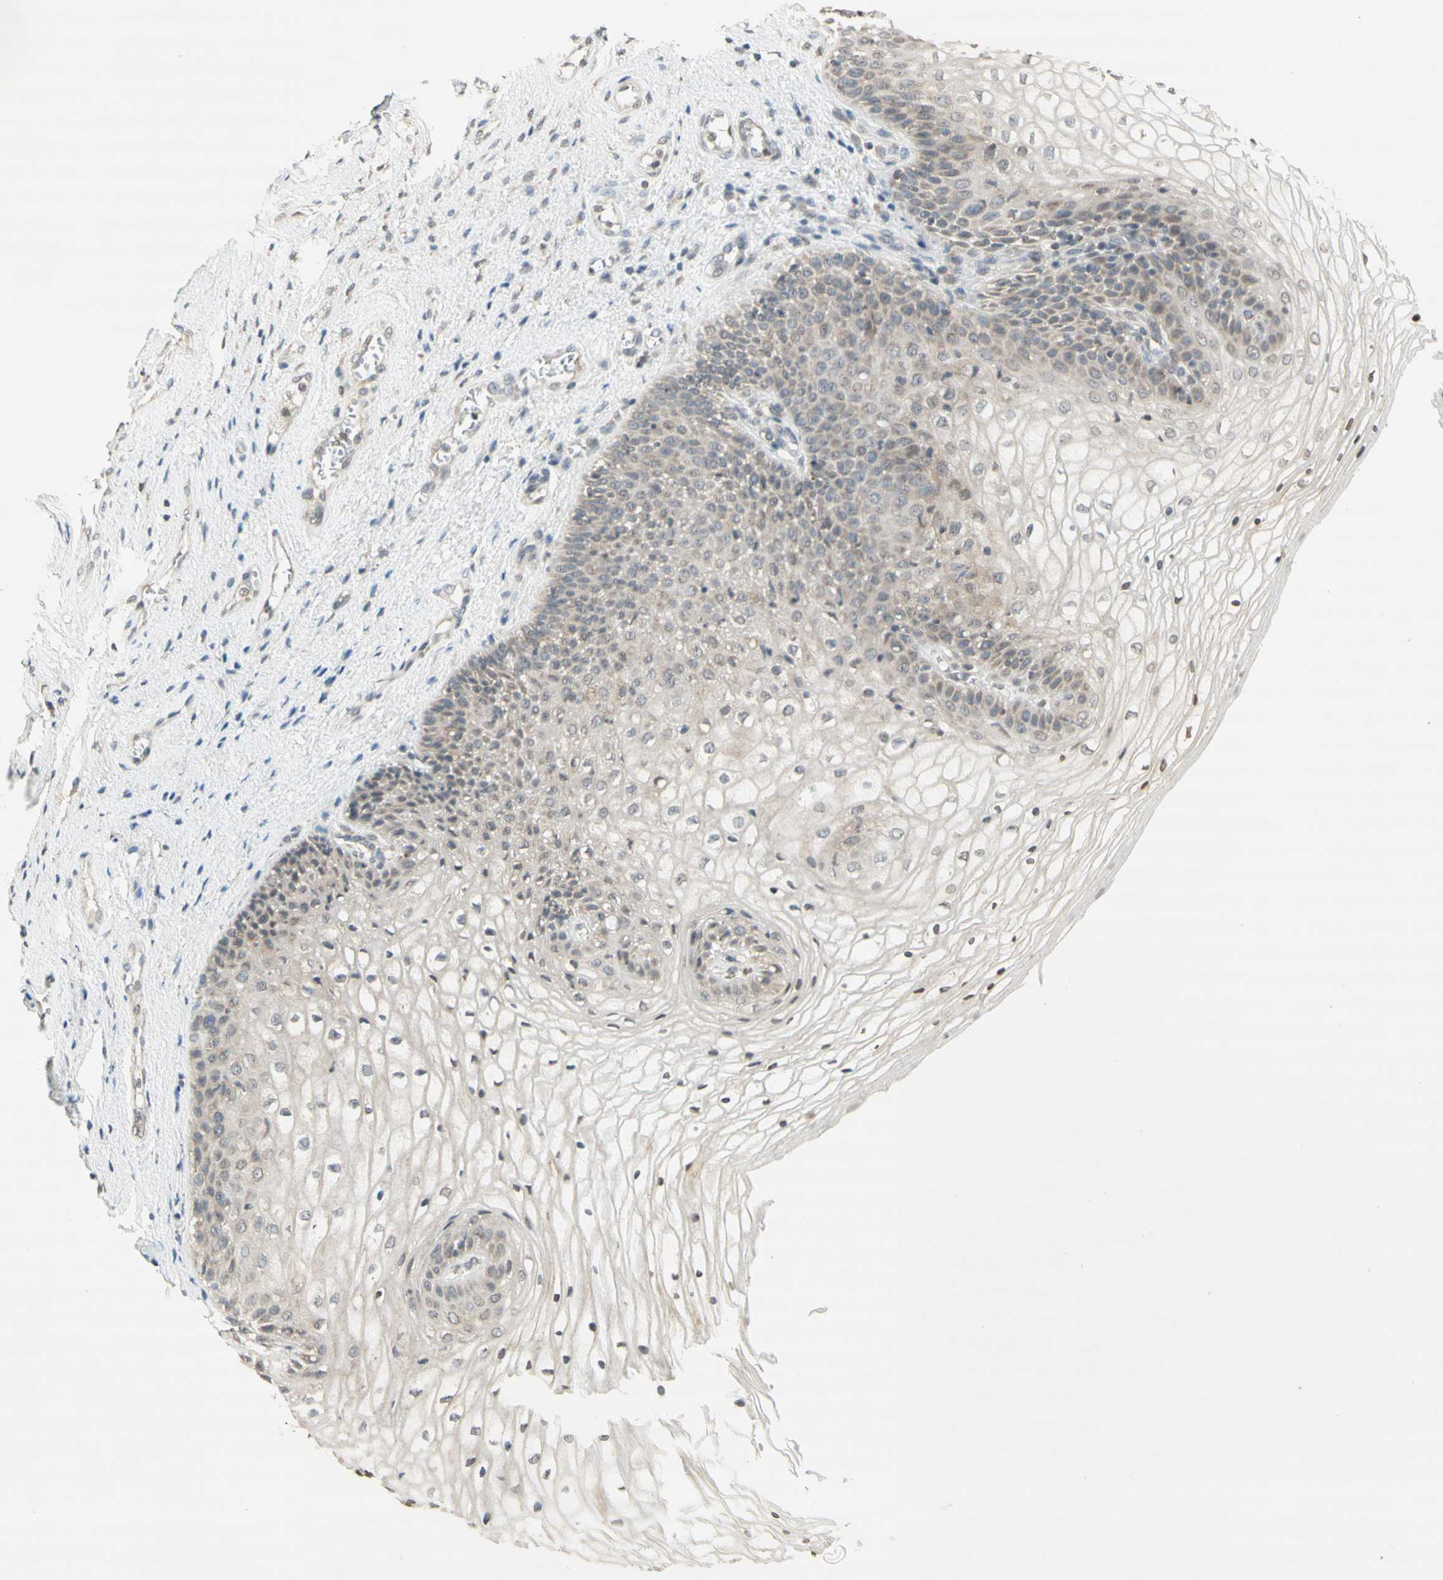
{"staining": {"intensity": "weak", "quantity": "25%-75%", "location": "cytoplasmic/membranous"}, "tissue": "vagina", "cell_type": "Squamous epithelial cells", "image_type": "normal", "snomed": [{"axis": "morphology", "description": "Normal tissue, NOS"}, {"axis": "topography", "description": "Vagina"}], "caption": "Protein staining reveals weak cytoplasmic/membranous expression in approximately 25%-75% of squamous epithelial cells in normal vagina.", "gene": "CCNI", "patient": {"sex": "female", "age": 34}}